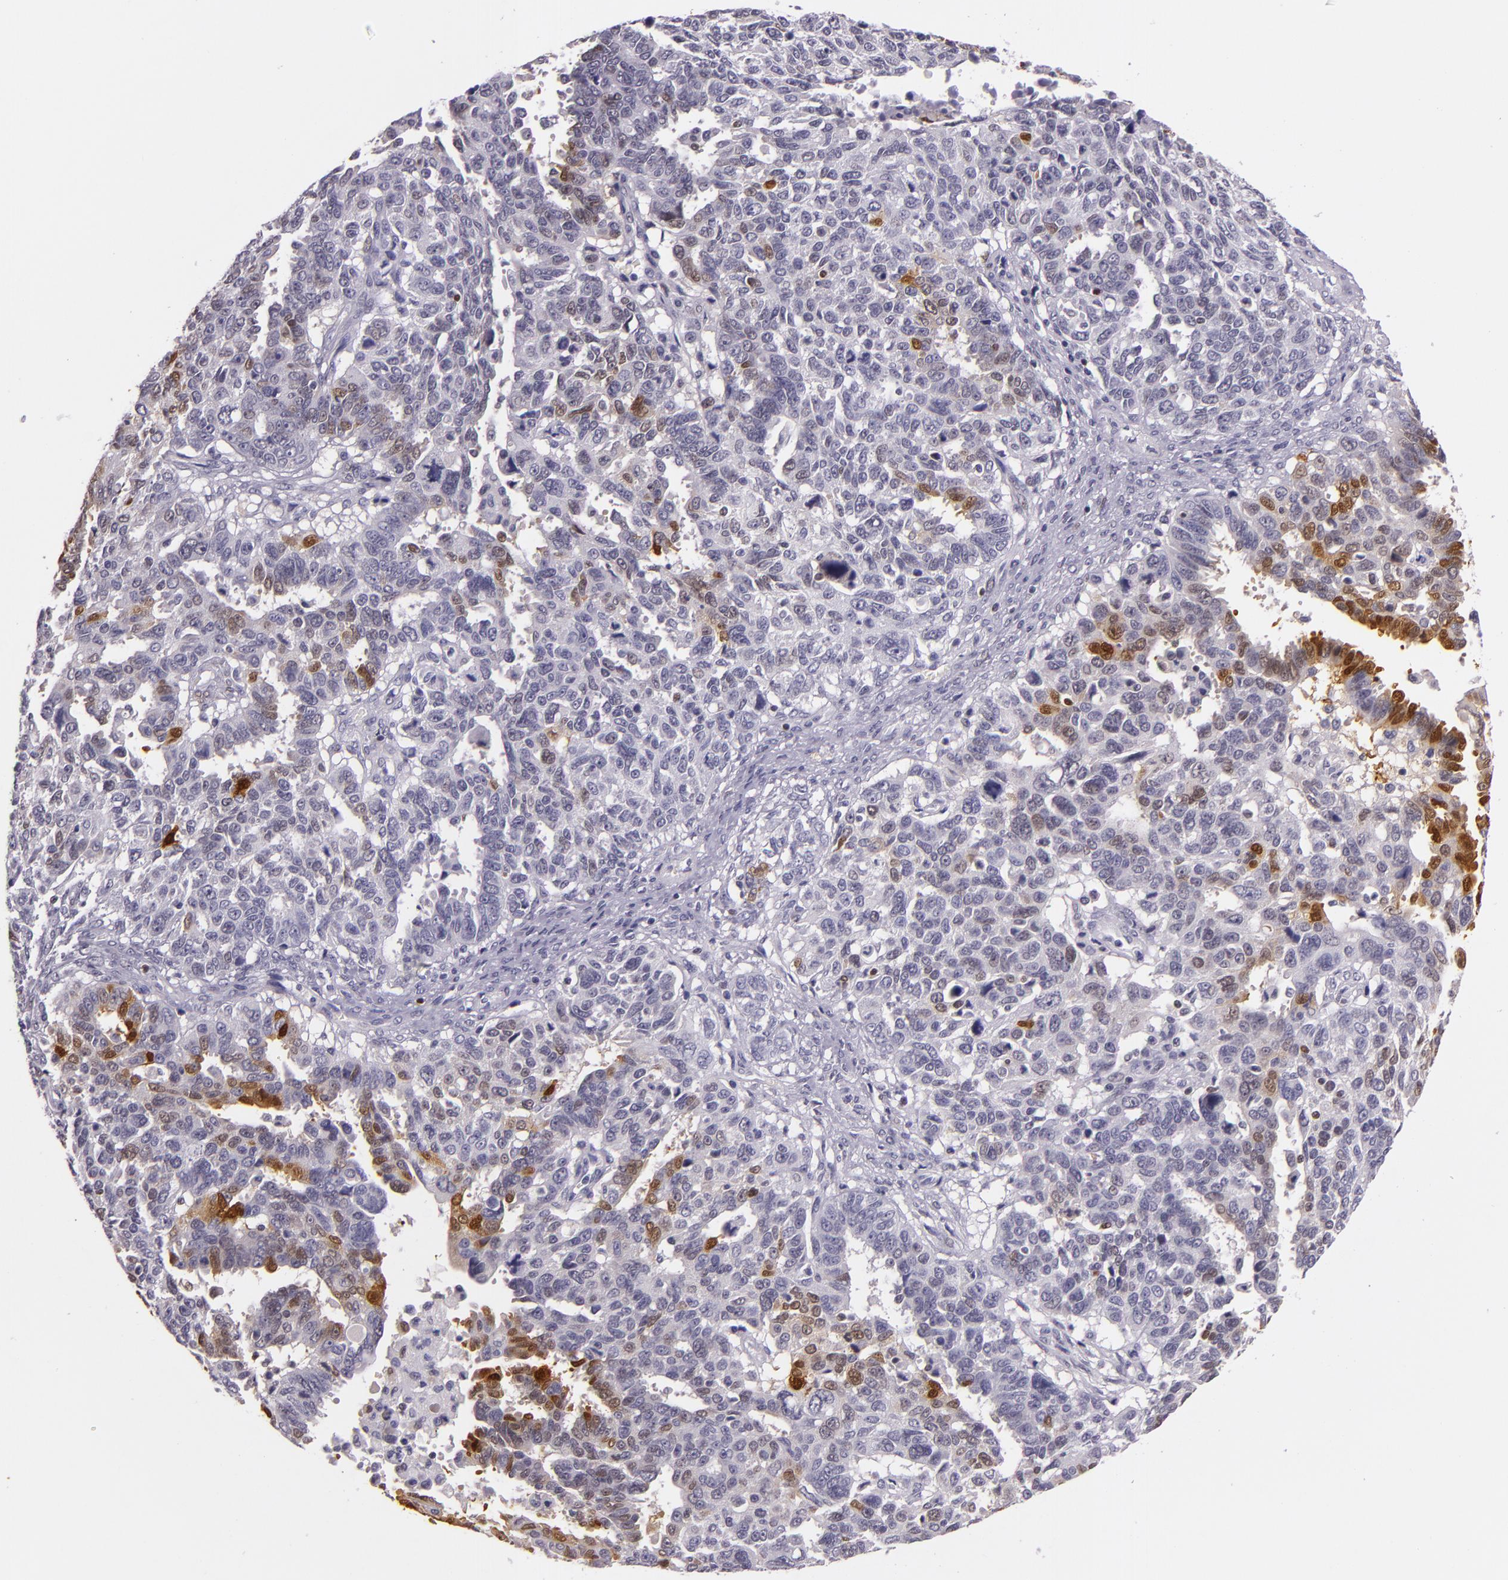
{"staining": {"intensity": "moderate", "quantity": "25%-75%", "location": "nuclear"}, "tissue": "ovarian cancer", "cell_type": "Tumor cells", "image_type": "cancer", "snomed": [{"axis": "morphology", "description": "Carcinoma, endometroid"}, {"axis": "morphology", "description": "Cystadenocarcinoma, serous, NOS"}, {"axis": "topography", "description": "Ovary"}], "caption": "This image shows immunohistochemistry staining of ovarian cancer, with medium moderate nuclear positivity in about 25%-75% of tumor cells.", "gene": "MT1A", "patient": {"sex": "female", "age": 45}}